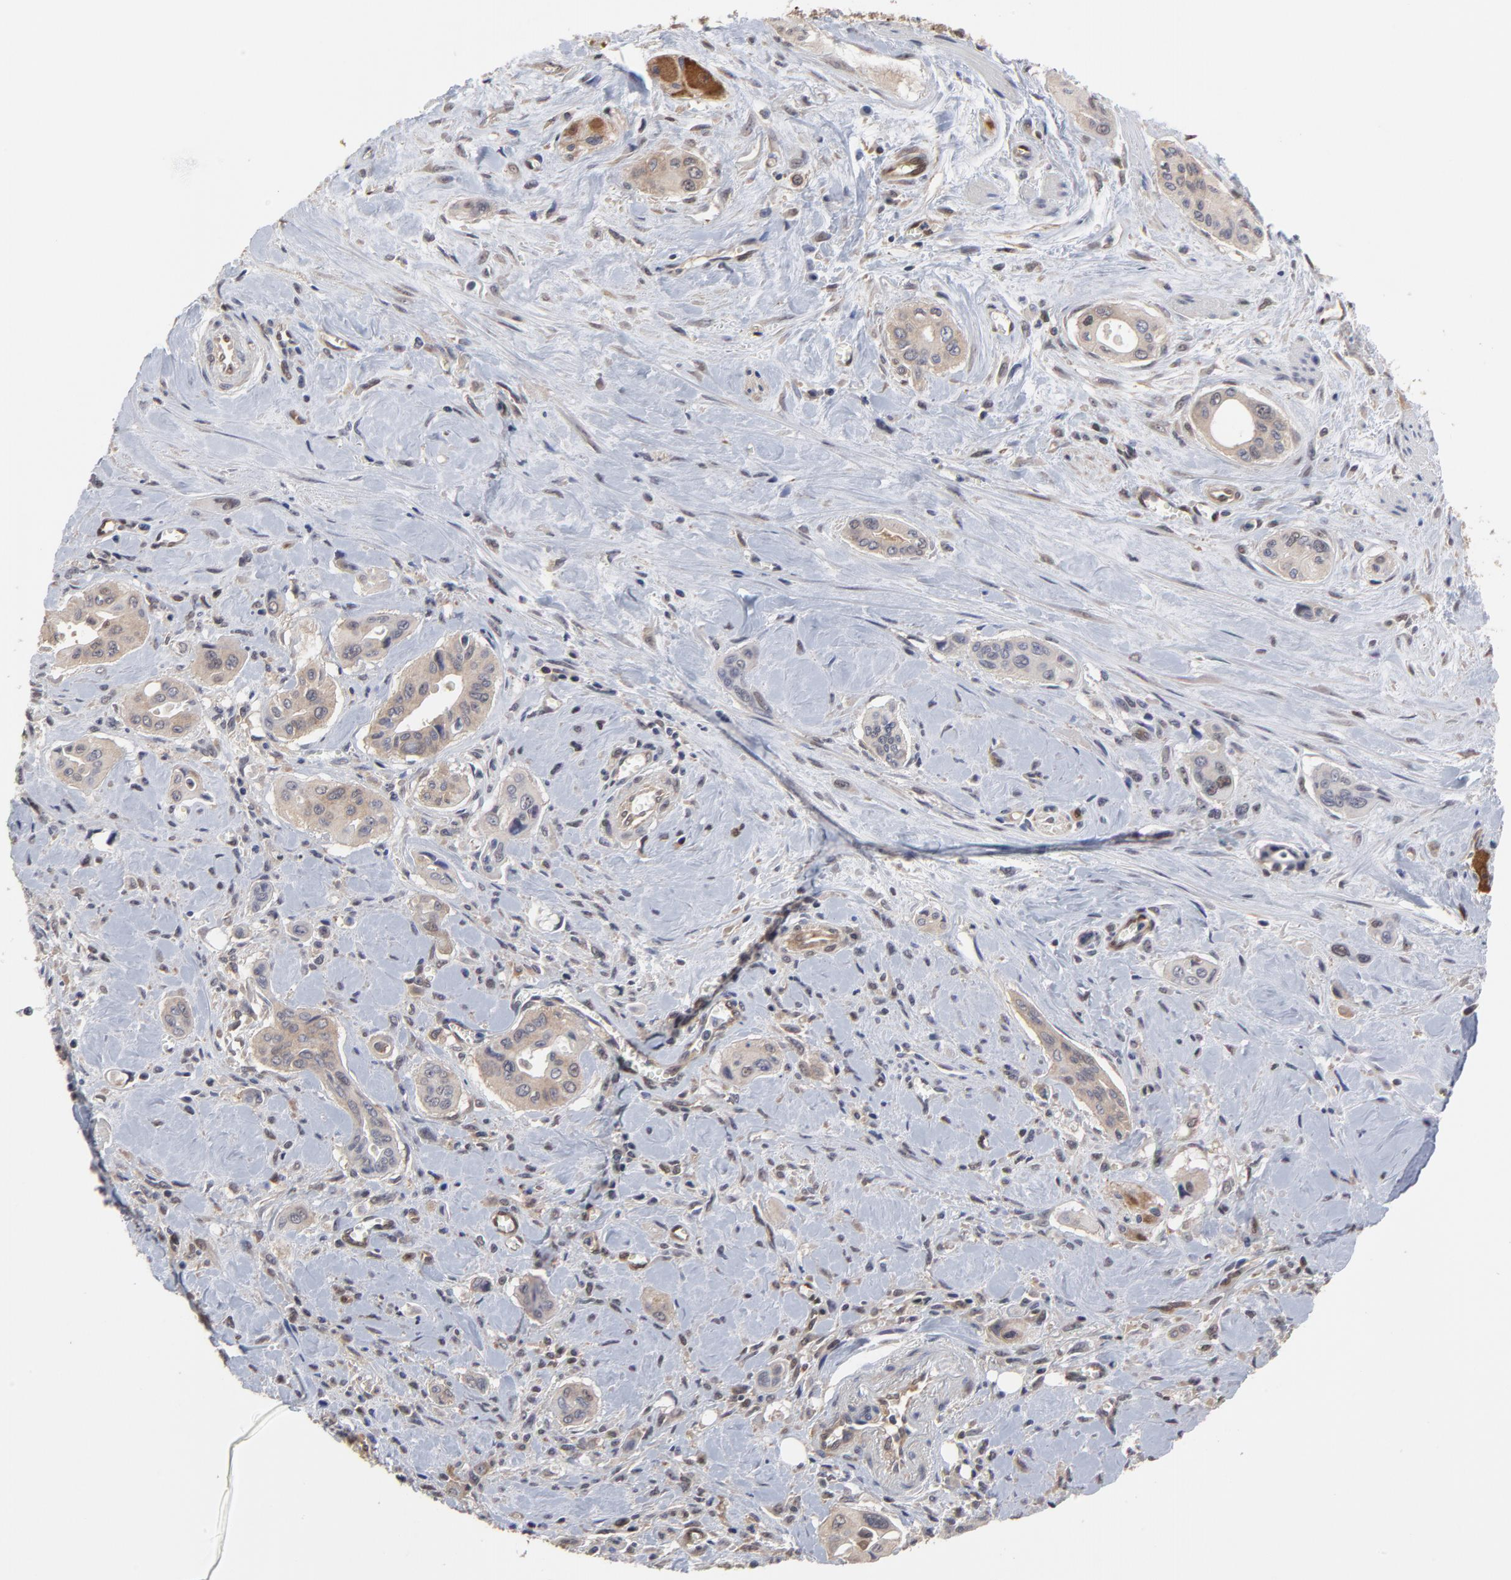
{"staining": {"intensity": "weak", "quantity": ">75%", "location": "cytoplasmic/membranous"}, "tissue": "pancreatic cancer", "cell_type": "Tumor cells", "image_type": "cancer", "snomed": [{"axis": "morphology", "description": "Adenocarcinoma, NOS"}, {"axis": "topography", "description": "Pancreas"}], "caption": "A low amount of weak cytoplasmic/membranous positivity is present in about >75% of tumor cells in pancreatic cancer tissue.", "gene": "CCT2", "patient": {"sex": "male", "age": 77}}